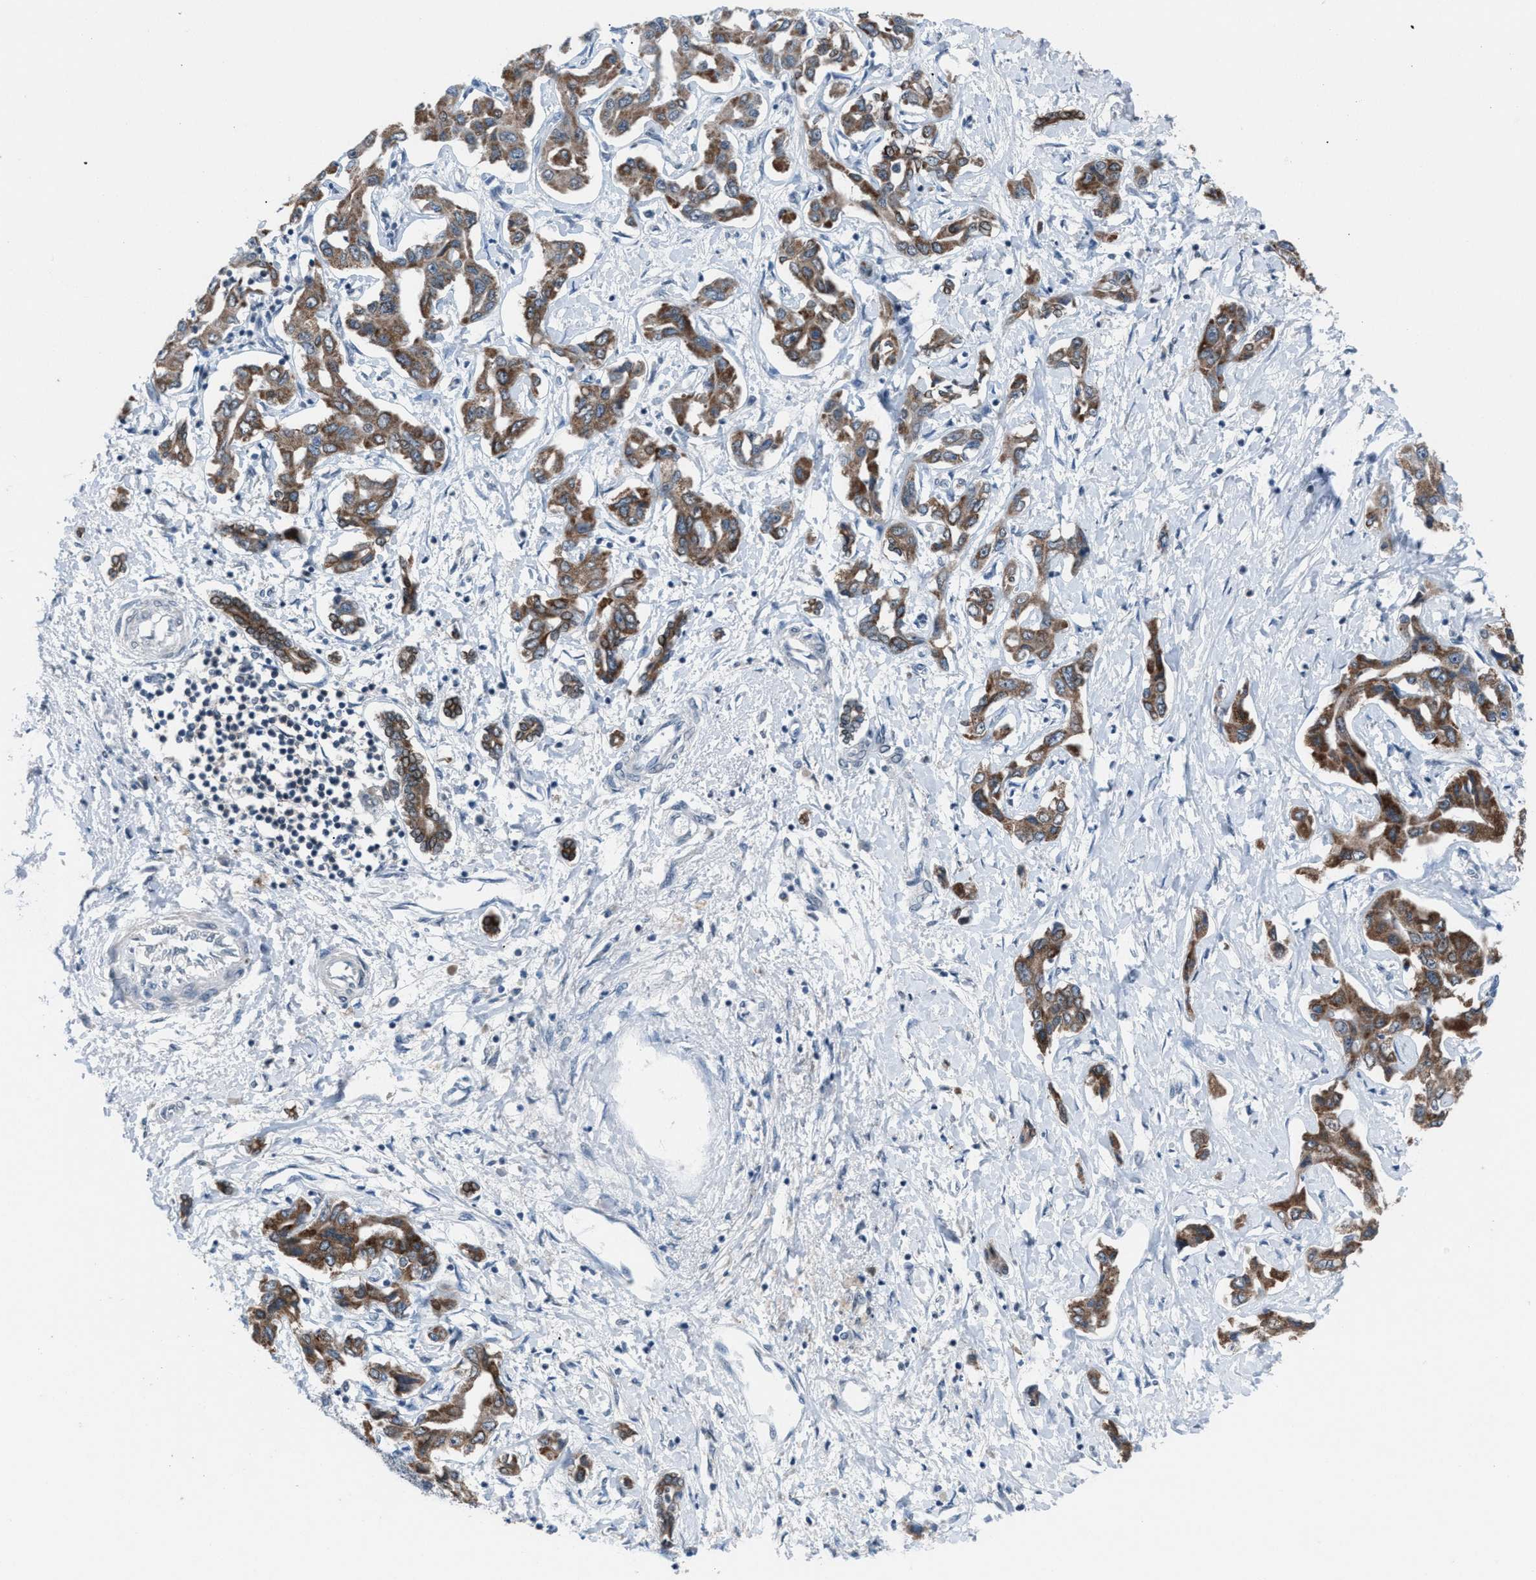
{"staining": {"intensity": "moderate", "quantity": ">75%", "location": "cytoplasmic/membranous"}, "tissue": "liver cancer", "cell_type": "Tumor cells", "image_type": "cancer", "snomed": [{"axis": "morphology", "description": "Cholangiocarcinoma"}, {"axis": "topography", "description": "Liver"}], "caption": "The image displays staining of cholangiocarcinoma (liver), revealing moderate cytoplasmic/membranous protein staining (brown color) within tumor cells.", "gene": "ANAPC11", "patient": {"sex": "male", "age": 59}}